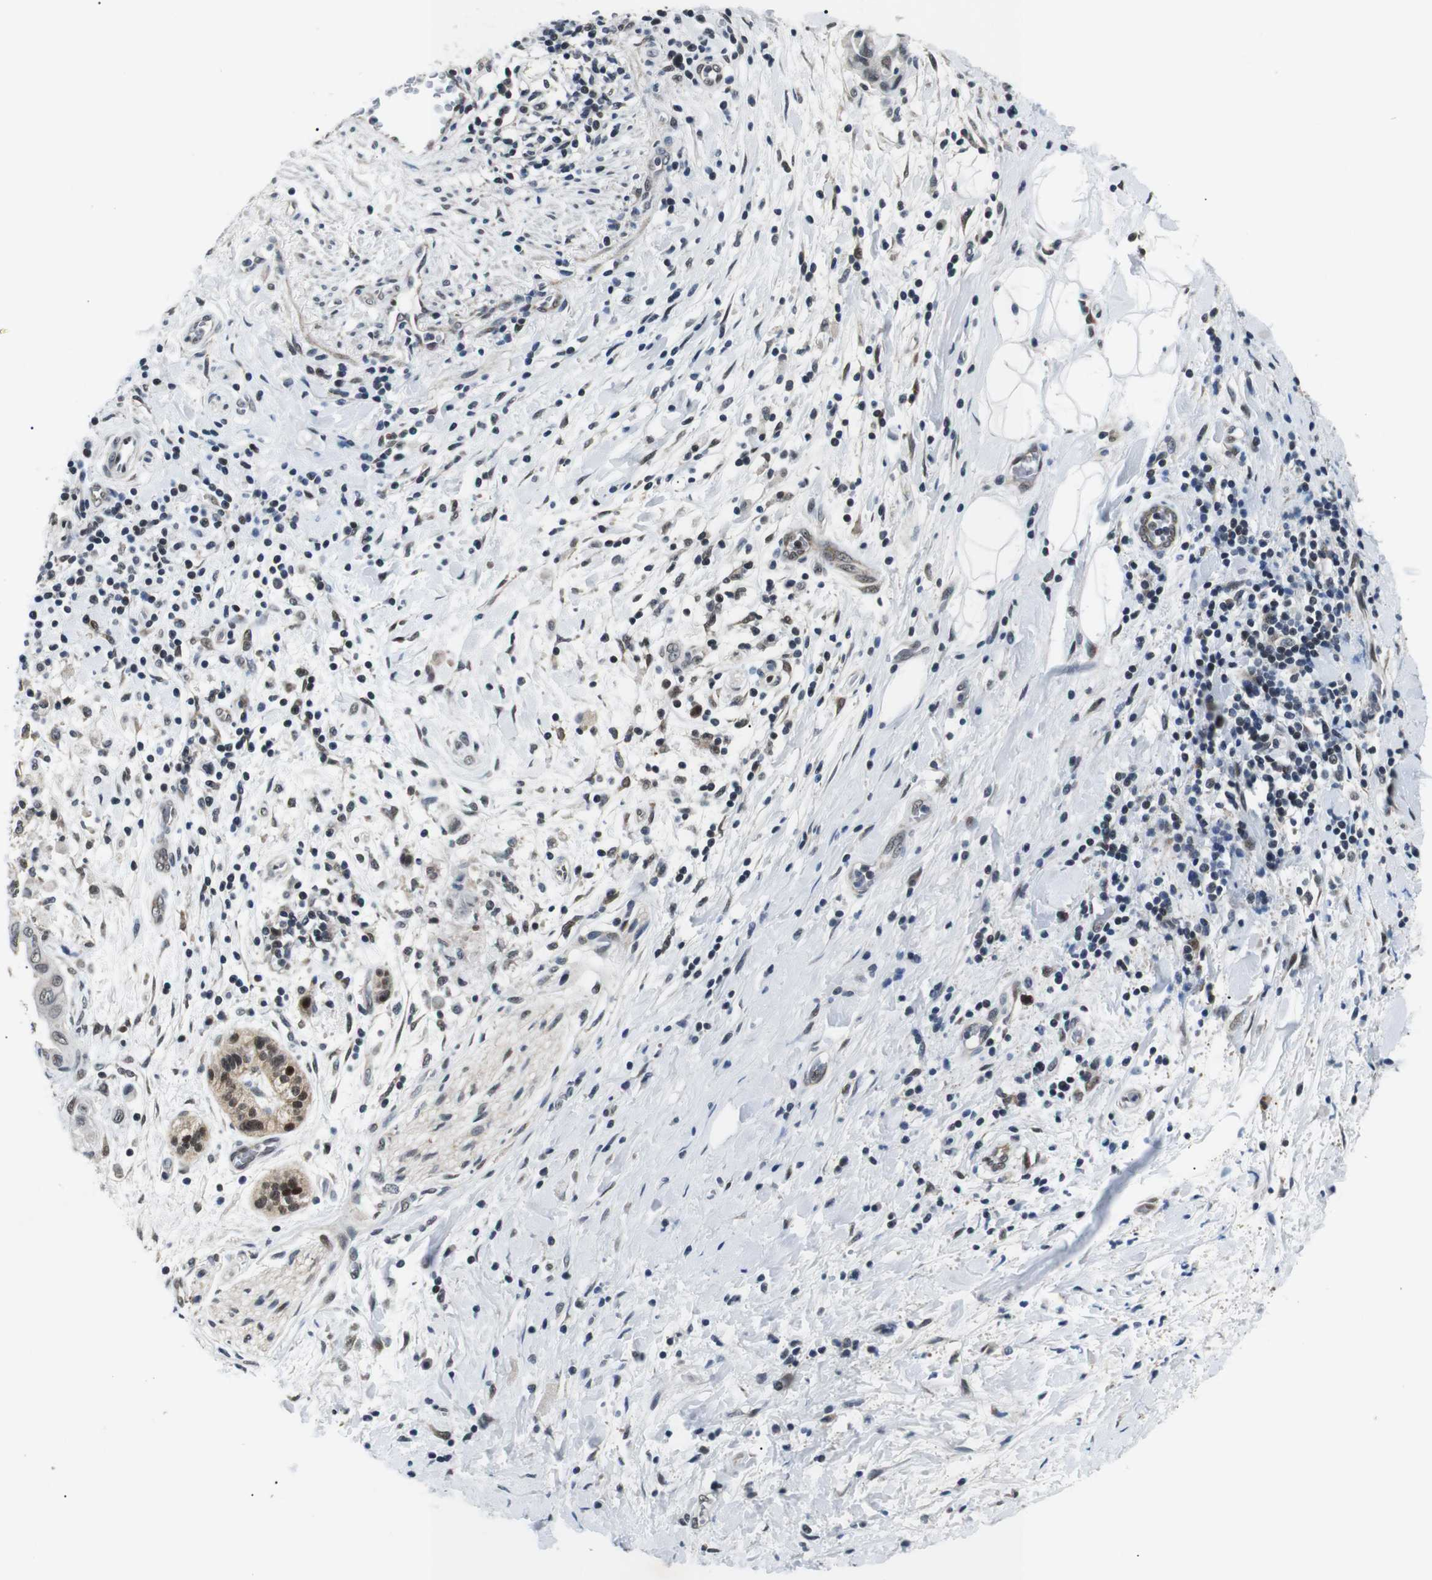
{"staining": {"intensity": "strong", "quantity": "25%-75%", "location": "cytoplasmic/membranous,nuclear"}, "tissue": "pancreatic cancer", "cell_type": "Tumor cells", "image_type": "cancer", "snomed": [{"axis": "morphology", "description": "Adenocarcinoma, NOS"}, {"axis": "topography", "description": "Pancreas"}], "caption": "This is an image of IHC staining of pancreatic adenocarcinoma, which shows strong positivity in the cytoplasmic/membranous and nuclear of tumor cells.", "gene": "SKP1", "patient": {"sex": "male", "age": 55}}